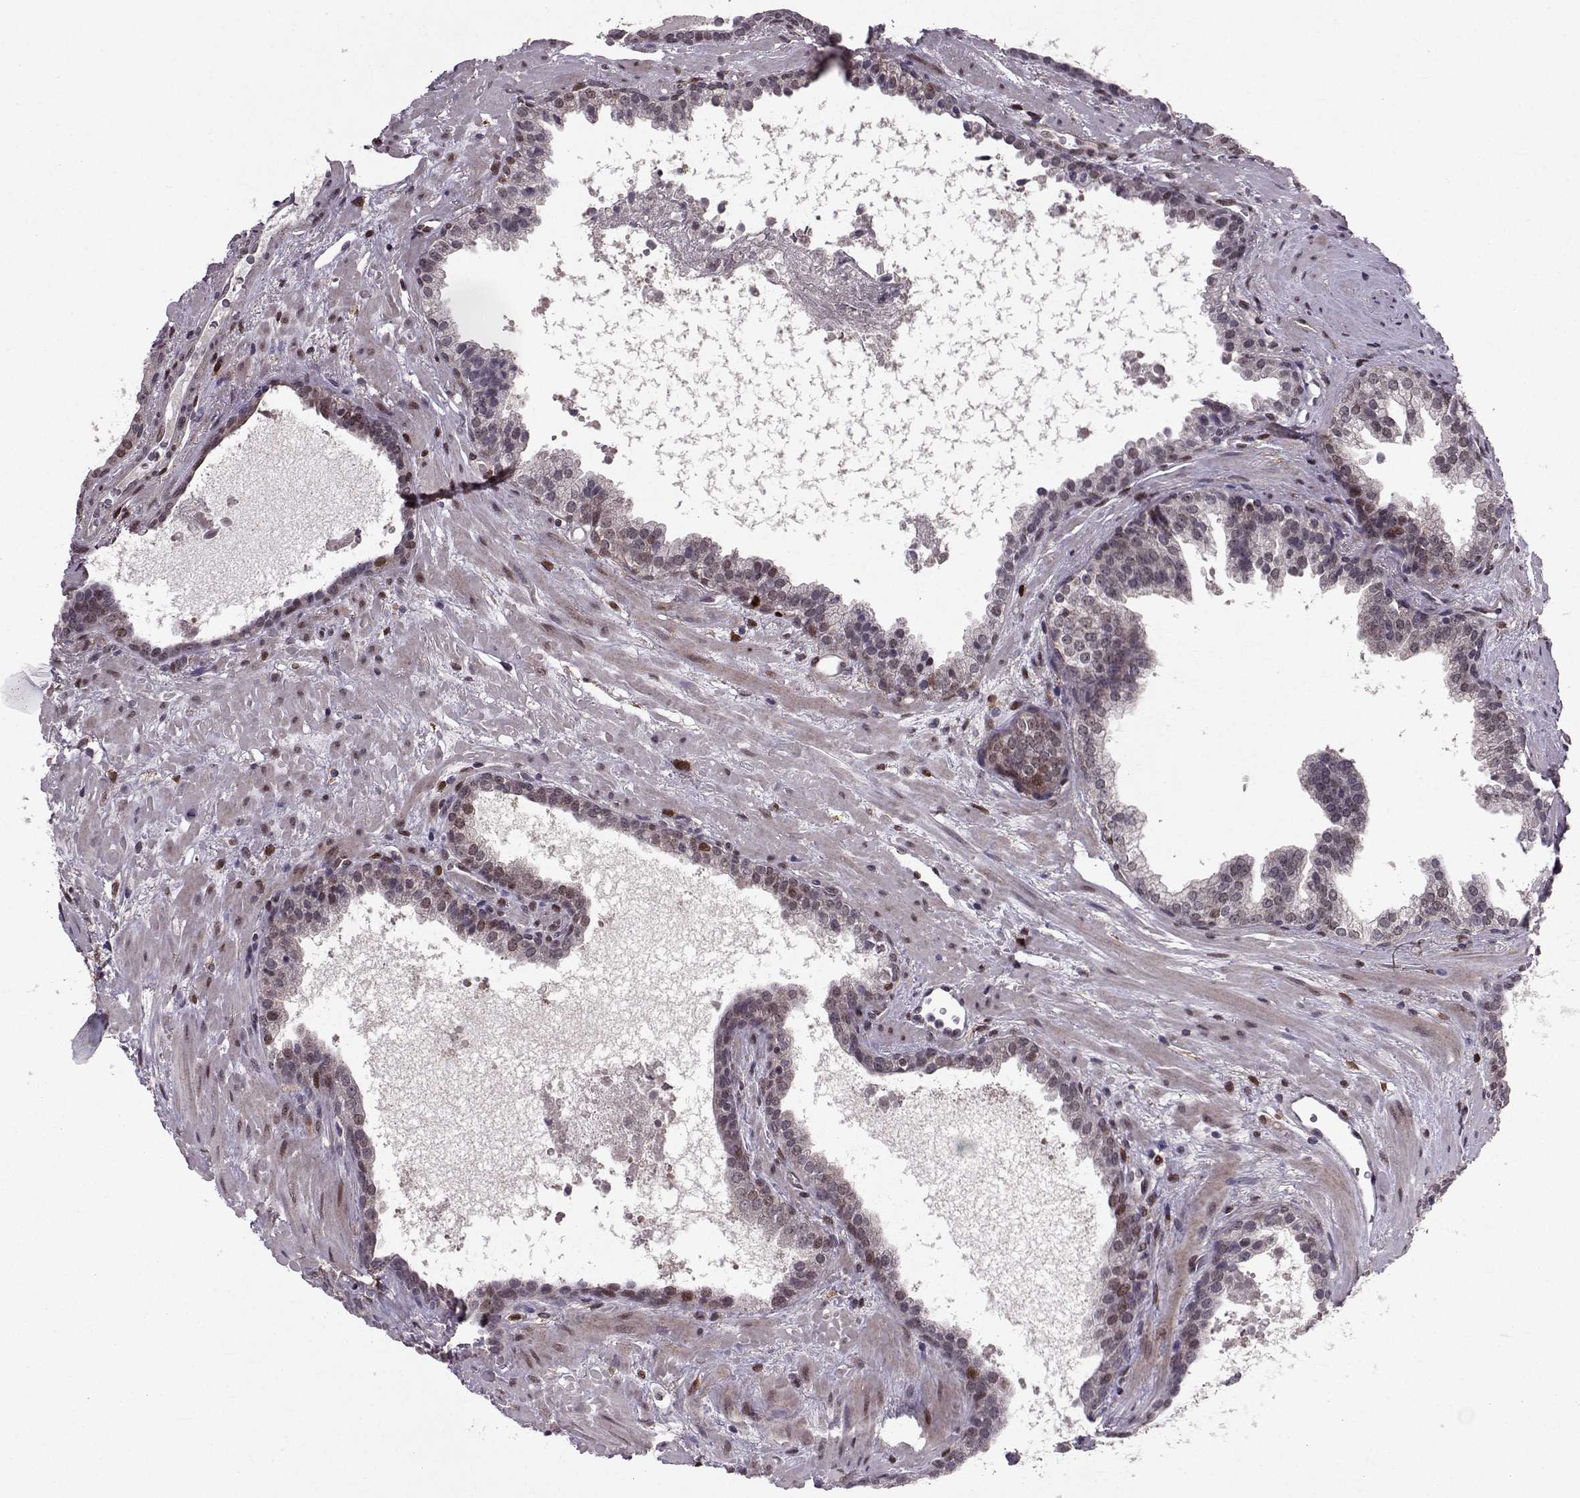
{"staining": {"intensity": "weak", "quantity": "<25%", "location": "nuclear"}, "tissue": "prostate cancer", "cell_type": "Tumor cells", "image_type": "cancer", "snomed": [{"axis": "morphology", "description": "Adenocarcinoma, NOS"}, {"axis": "topography", "description": "Prostate"}], "caption": "A high-resolution image shows immunohistochemistry (IHC) staining of prostate adenocarcinoma, which reveals no significant expression in tumor cells.", "gene": "CDK4", "patient": {"sex": "male", "age": 66}}